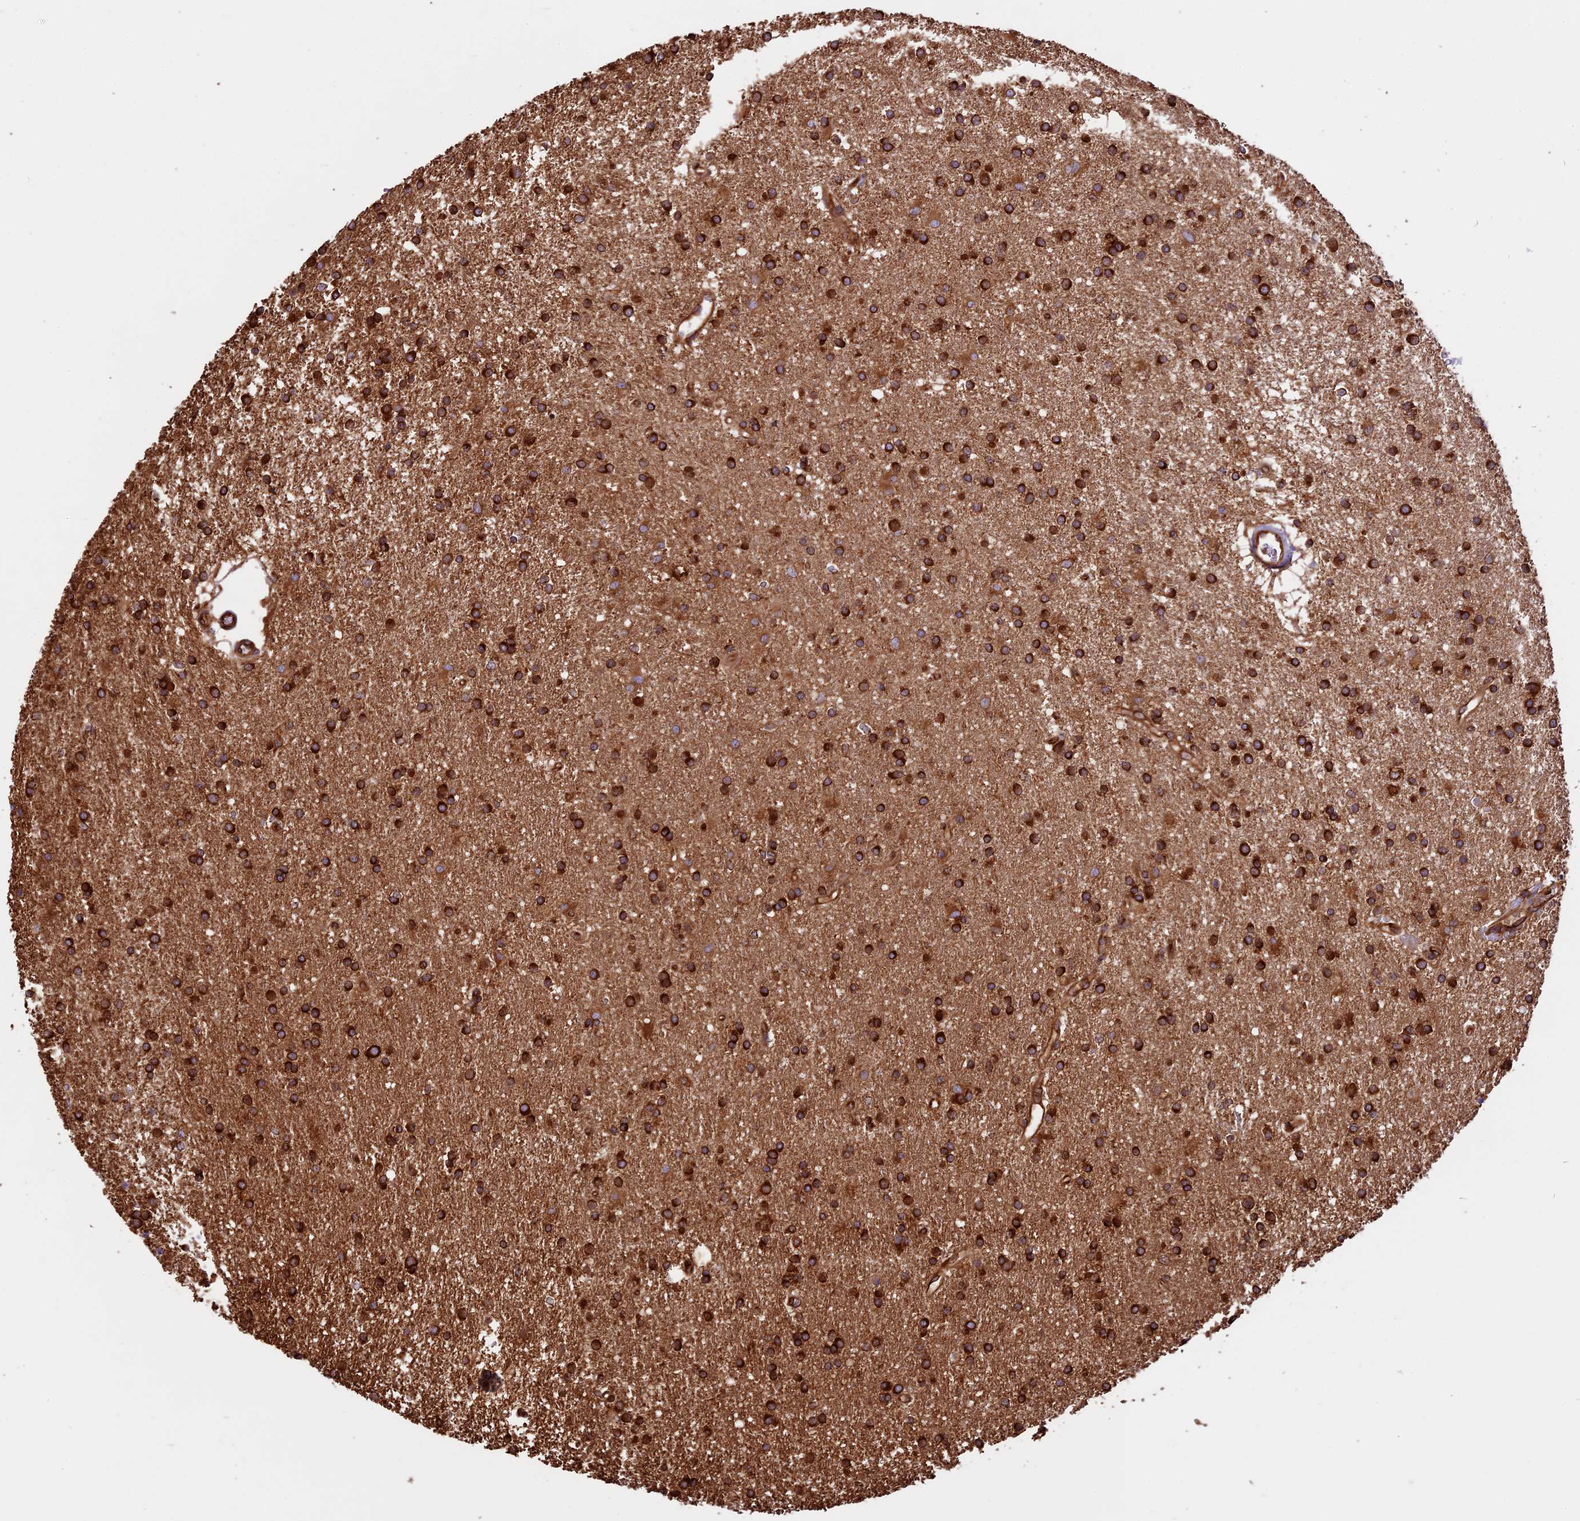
{"staining": {"intensity": "strong", "quantity": ">75%", "location": "cytoplasmic/membranous"}, "tissue": "glioma", "cell_type": "Tumor cells", "image_type": "cancer", "snomed": [{"axis": "morphology", "description": "Glioma, malignant, High grade"}, {"axis": "topography", "description": "Brain"}], "caption": "Immunohistochemistry (DAB) staining of human glioma exhibits strong cytoplasmic/membranous protein expression in approximately >75% of tumor cells.", "gene": "KARS1", "patient": {"sex": "male", "age": 77}}